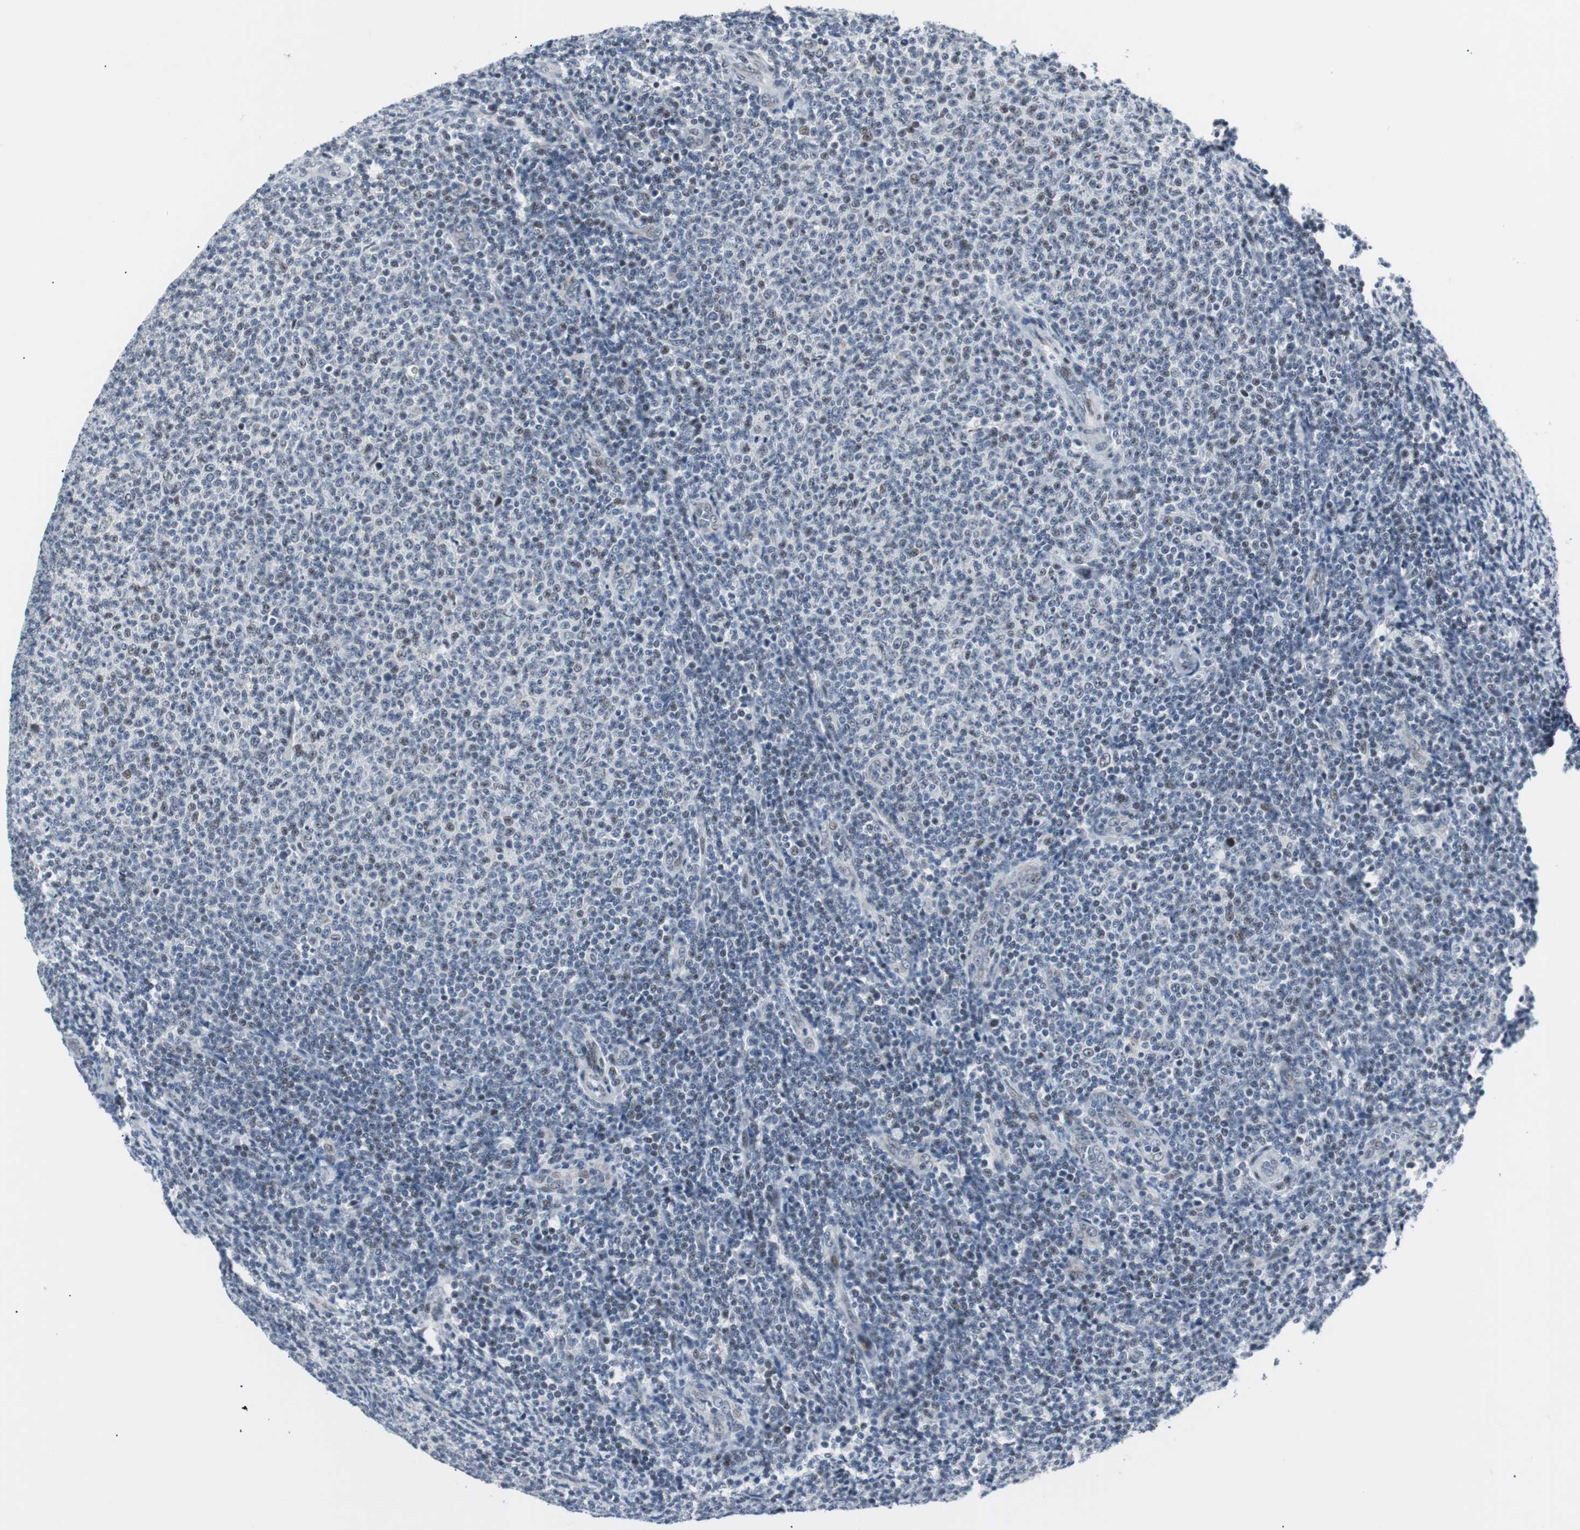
{"staining": {"intensity": "weak", "quantity": "<25%", "location": "nuclear"}, "tissue": "lymphoma", "cell_type": "Tumor cells", "image_type": "cancer", "snomed": [{"axis": "morphology", "description": "Malignant lymphoma, non-Hodgkin's type, Low grade"}, {"axis": "topography", "description": "Lymph node"}], "caption": "A histopathology image of human lymphoma is negative for staining in tumor cells.", "gene": "MTA1", "patient": {"sex": "male", "age": 66}}